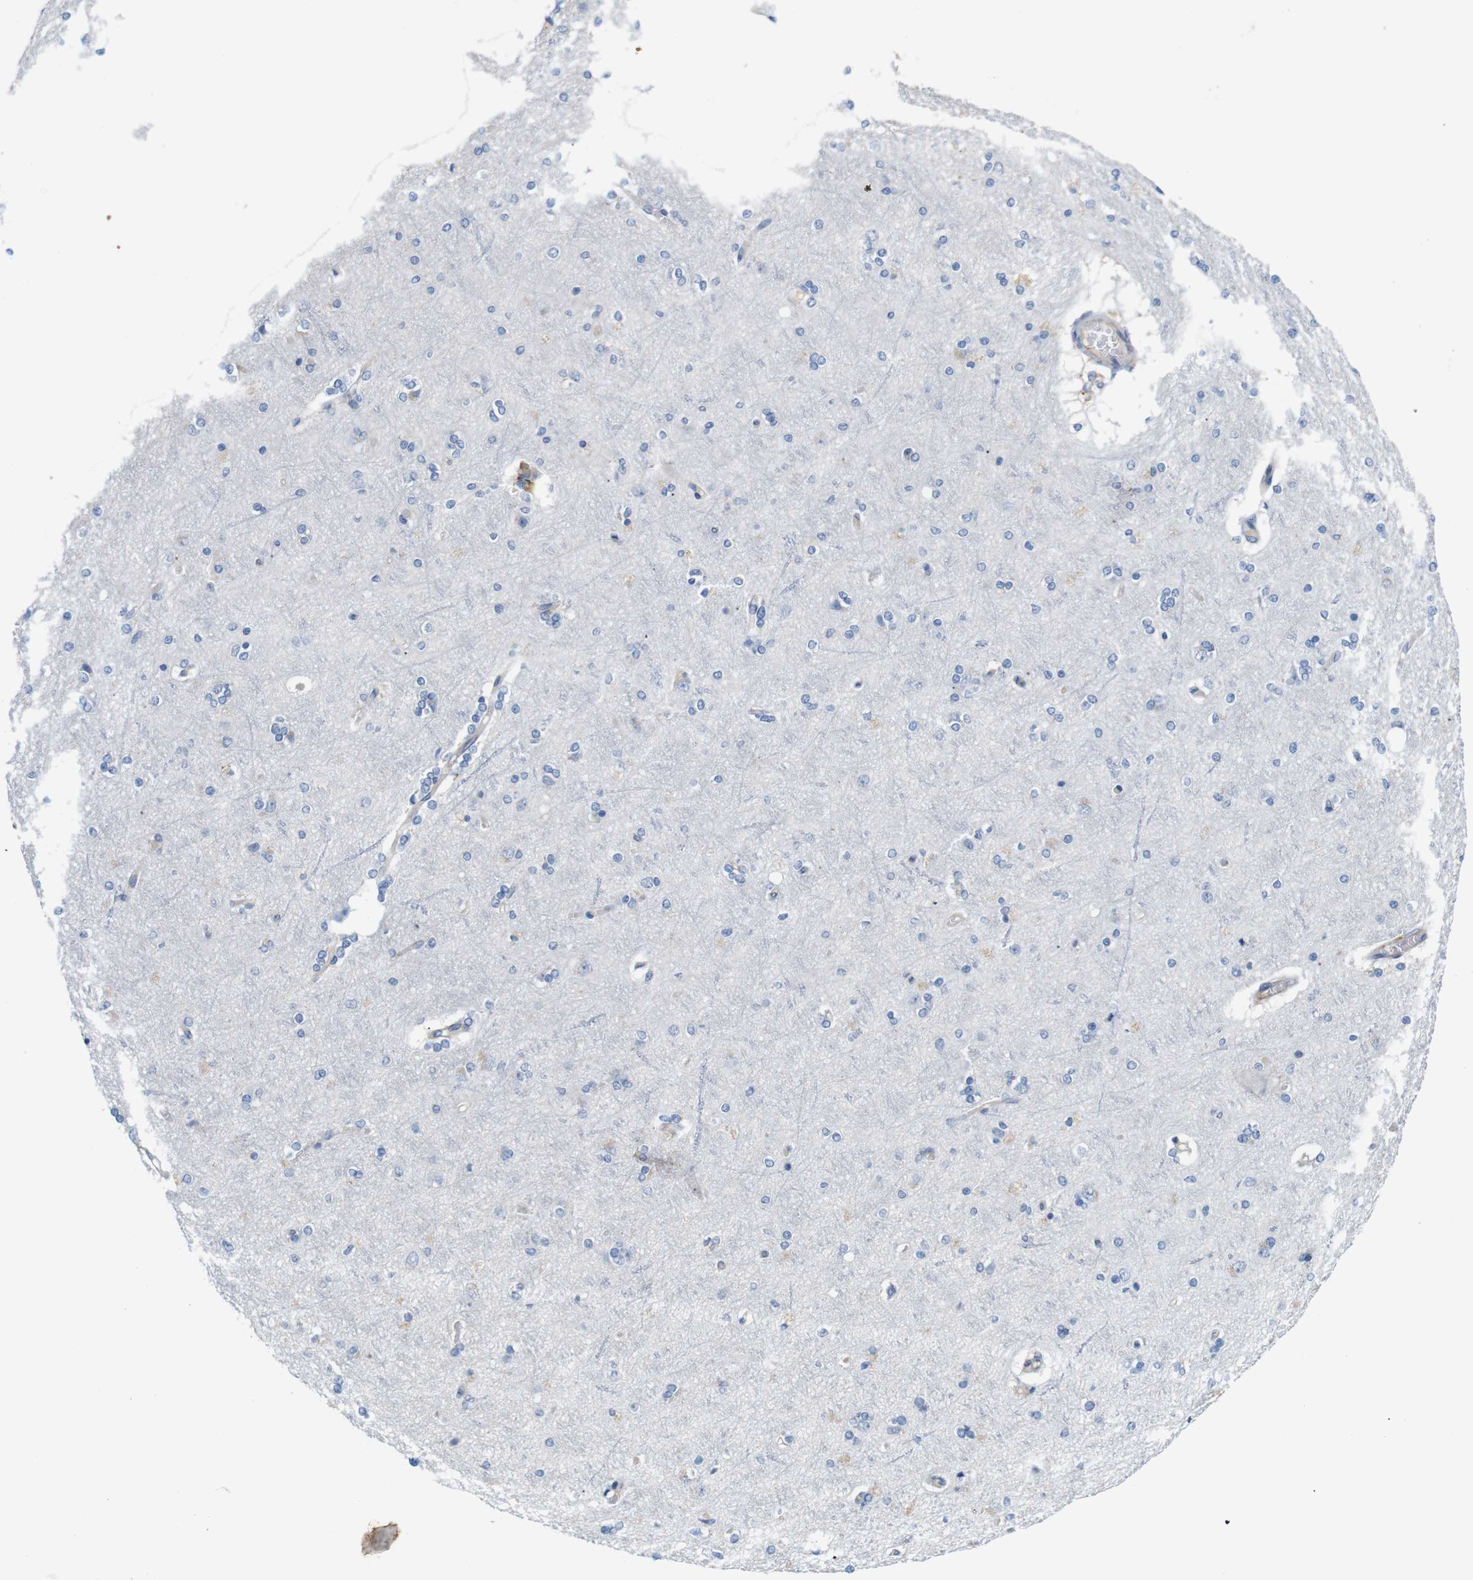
{"staining": {"intensity": "negative", "quantity": "none", "location": "none"}, "tissue": "cerebral cortex", "cell_type": "Endothelial cells", "image_type": "normal", "snomed": [{"axis": "morphology", "description": "Normal tissue, NOS"}, {"axis": "topography", "description": "Cerebral cortex"}], "caption": "The micrograph demonstrates no staining of endothelial cells in unremarkable cerebral cortex.", "gene": "ITGA5", "patient": {"sex": "female", "age": 54}}